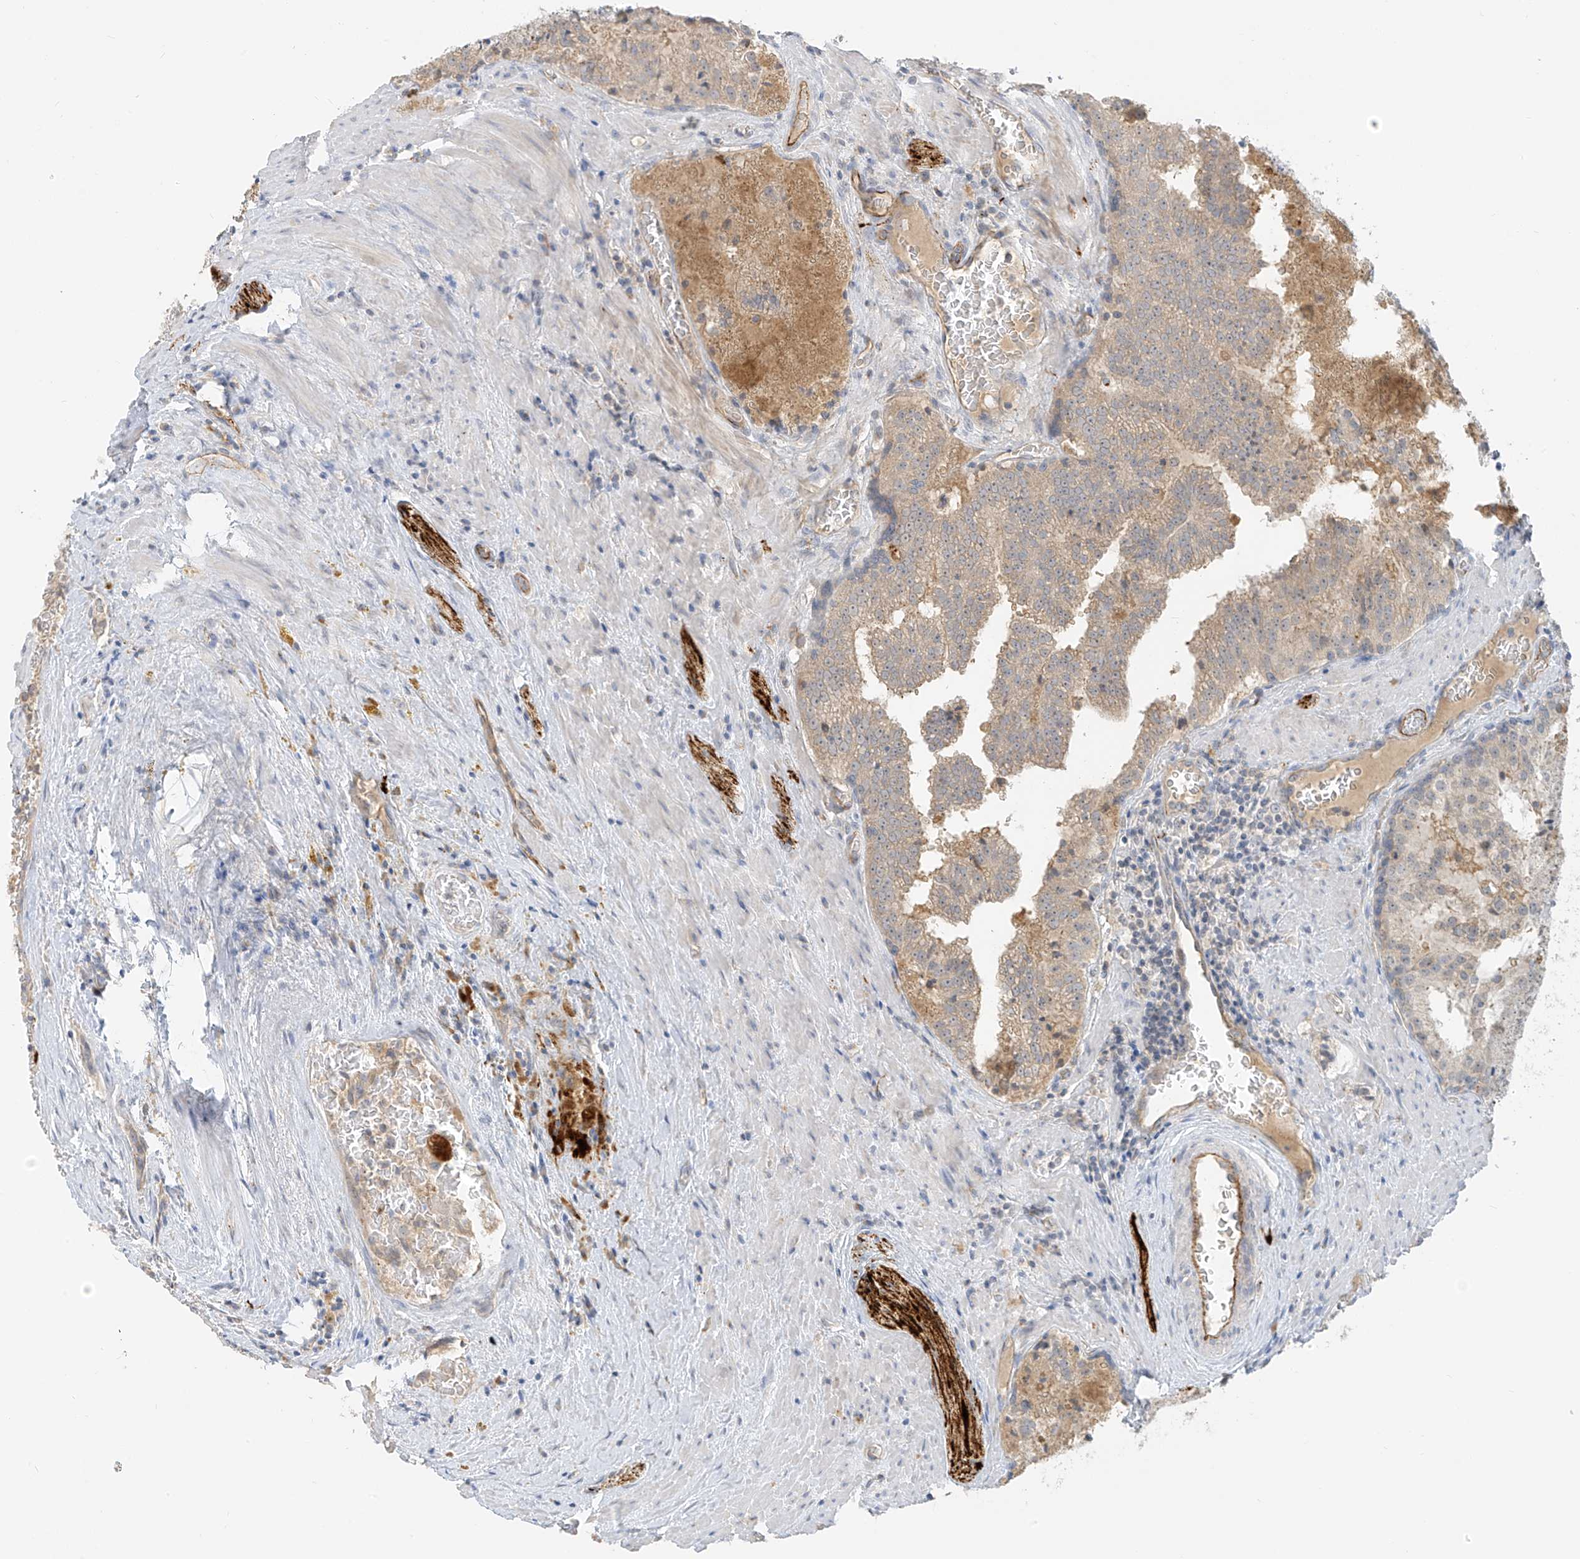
{"staining": {"intensity": "negative", "quantity": "none", "location": "none"}, "tissue": "prostate cancer", "cell_type": "Tumor cells", "image_type": "cancer", "snomed": [{"axis": "morphology", "description": "Adenocarcinoma, High grade"}, {"axis": "topography", "description": "Prostate"}], "caption": "A micrograph of human prostate cancer (high-grade adenocarcinoma) is negative for staining in tumor cells.", "gene": "C2orf42", "patient": {"sex": "male", "age": 68}}